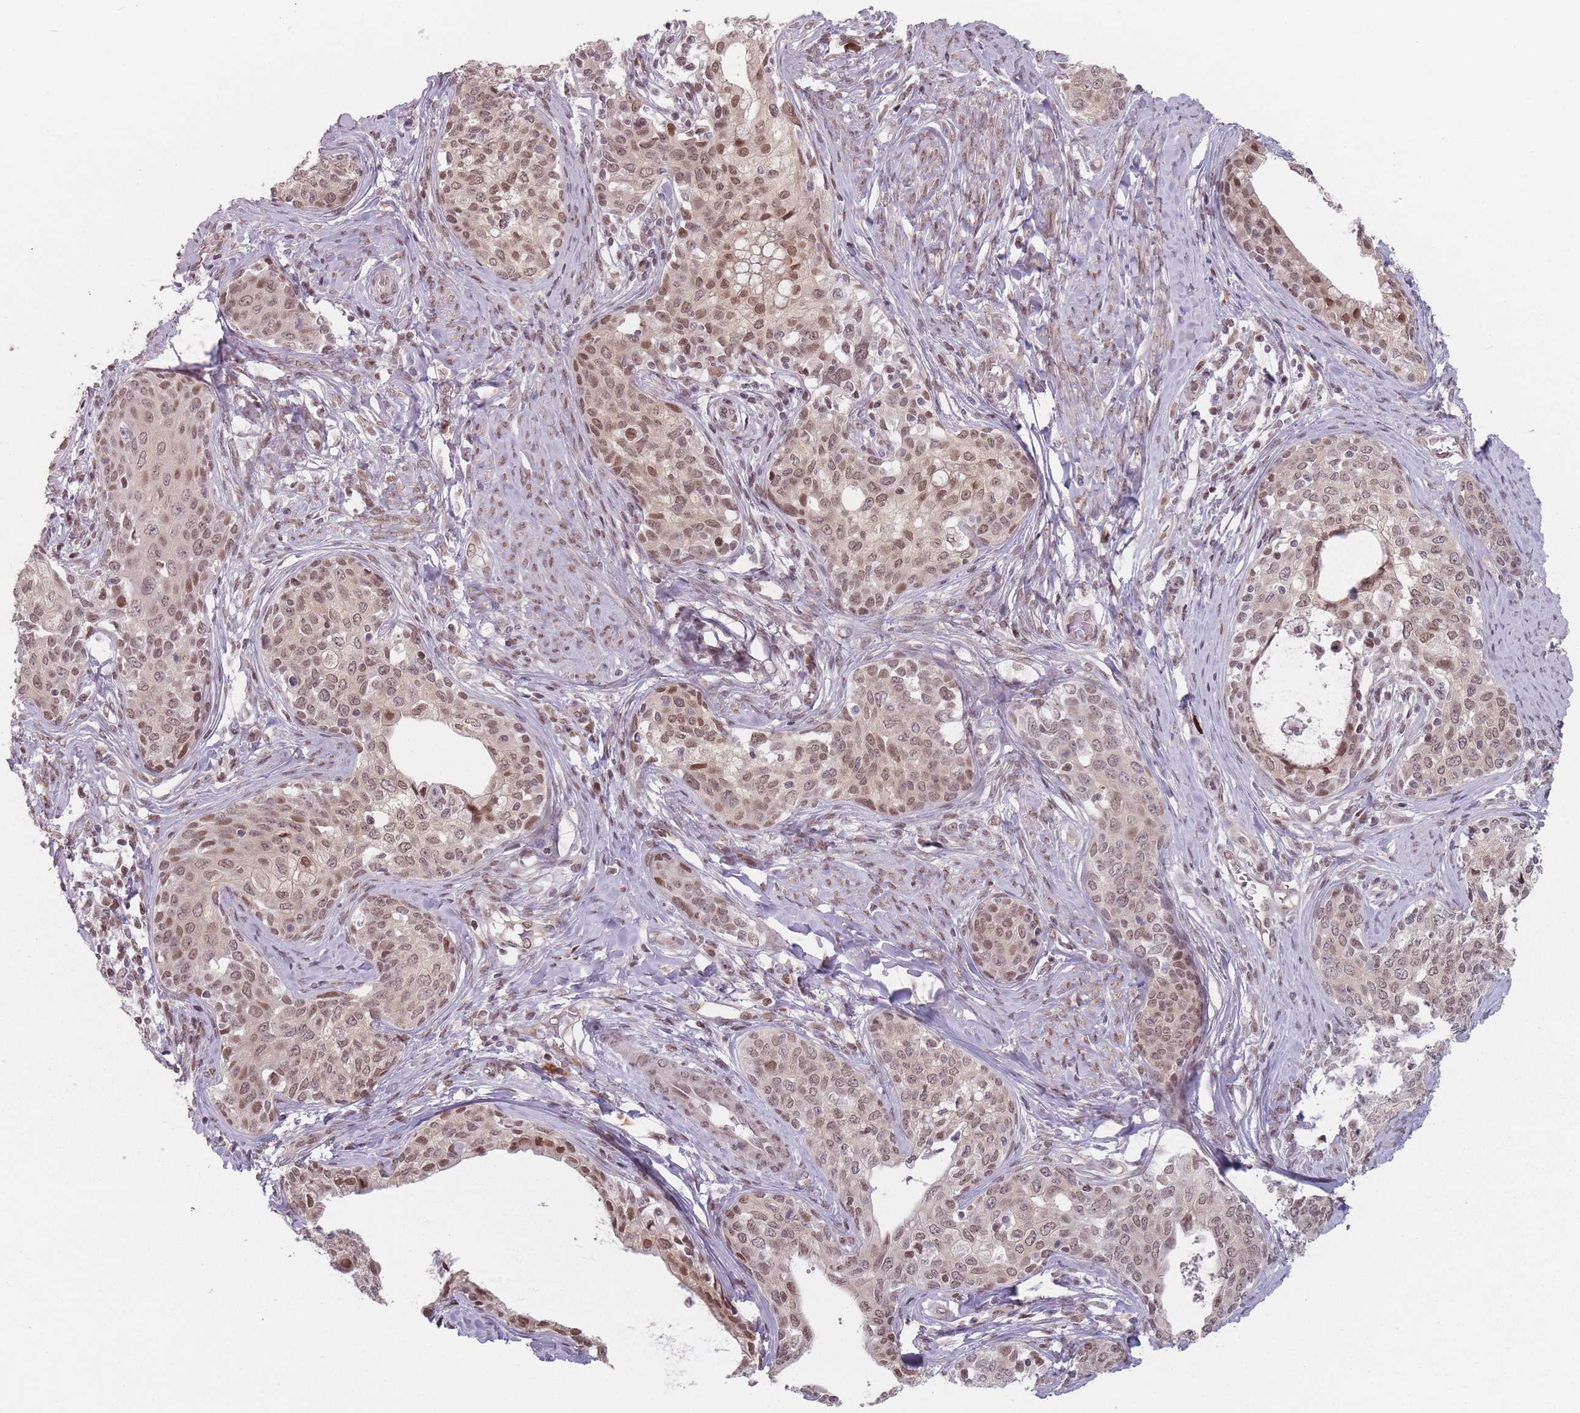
{"staining": {"intensity": "moderate", "quantity": ">75%", "location": "nuclear"}, "tissue": "cervical cancer", "cell_type": "Tumor cells", "image_type": "cancer", "snomed": [{"axis": "morphology", "description": "Squamous cell carcinoma, NOS"}, {"axis": "morphology", "description": "Adenocarcinoma, NOS"}, {"axis": "topography", "description": "Cervix"}], "caption": "About >75% of tumor cells in cervical cancer reveal moderate nuclear protein expression as visualized by brown immunohistochemical staining.", "gene": "SH3BGRL2", "patient": {"sex": "female", "age": 52}}